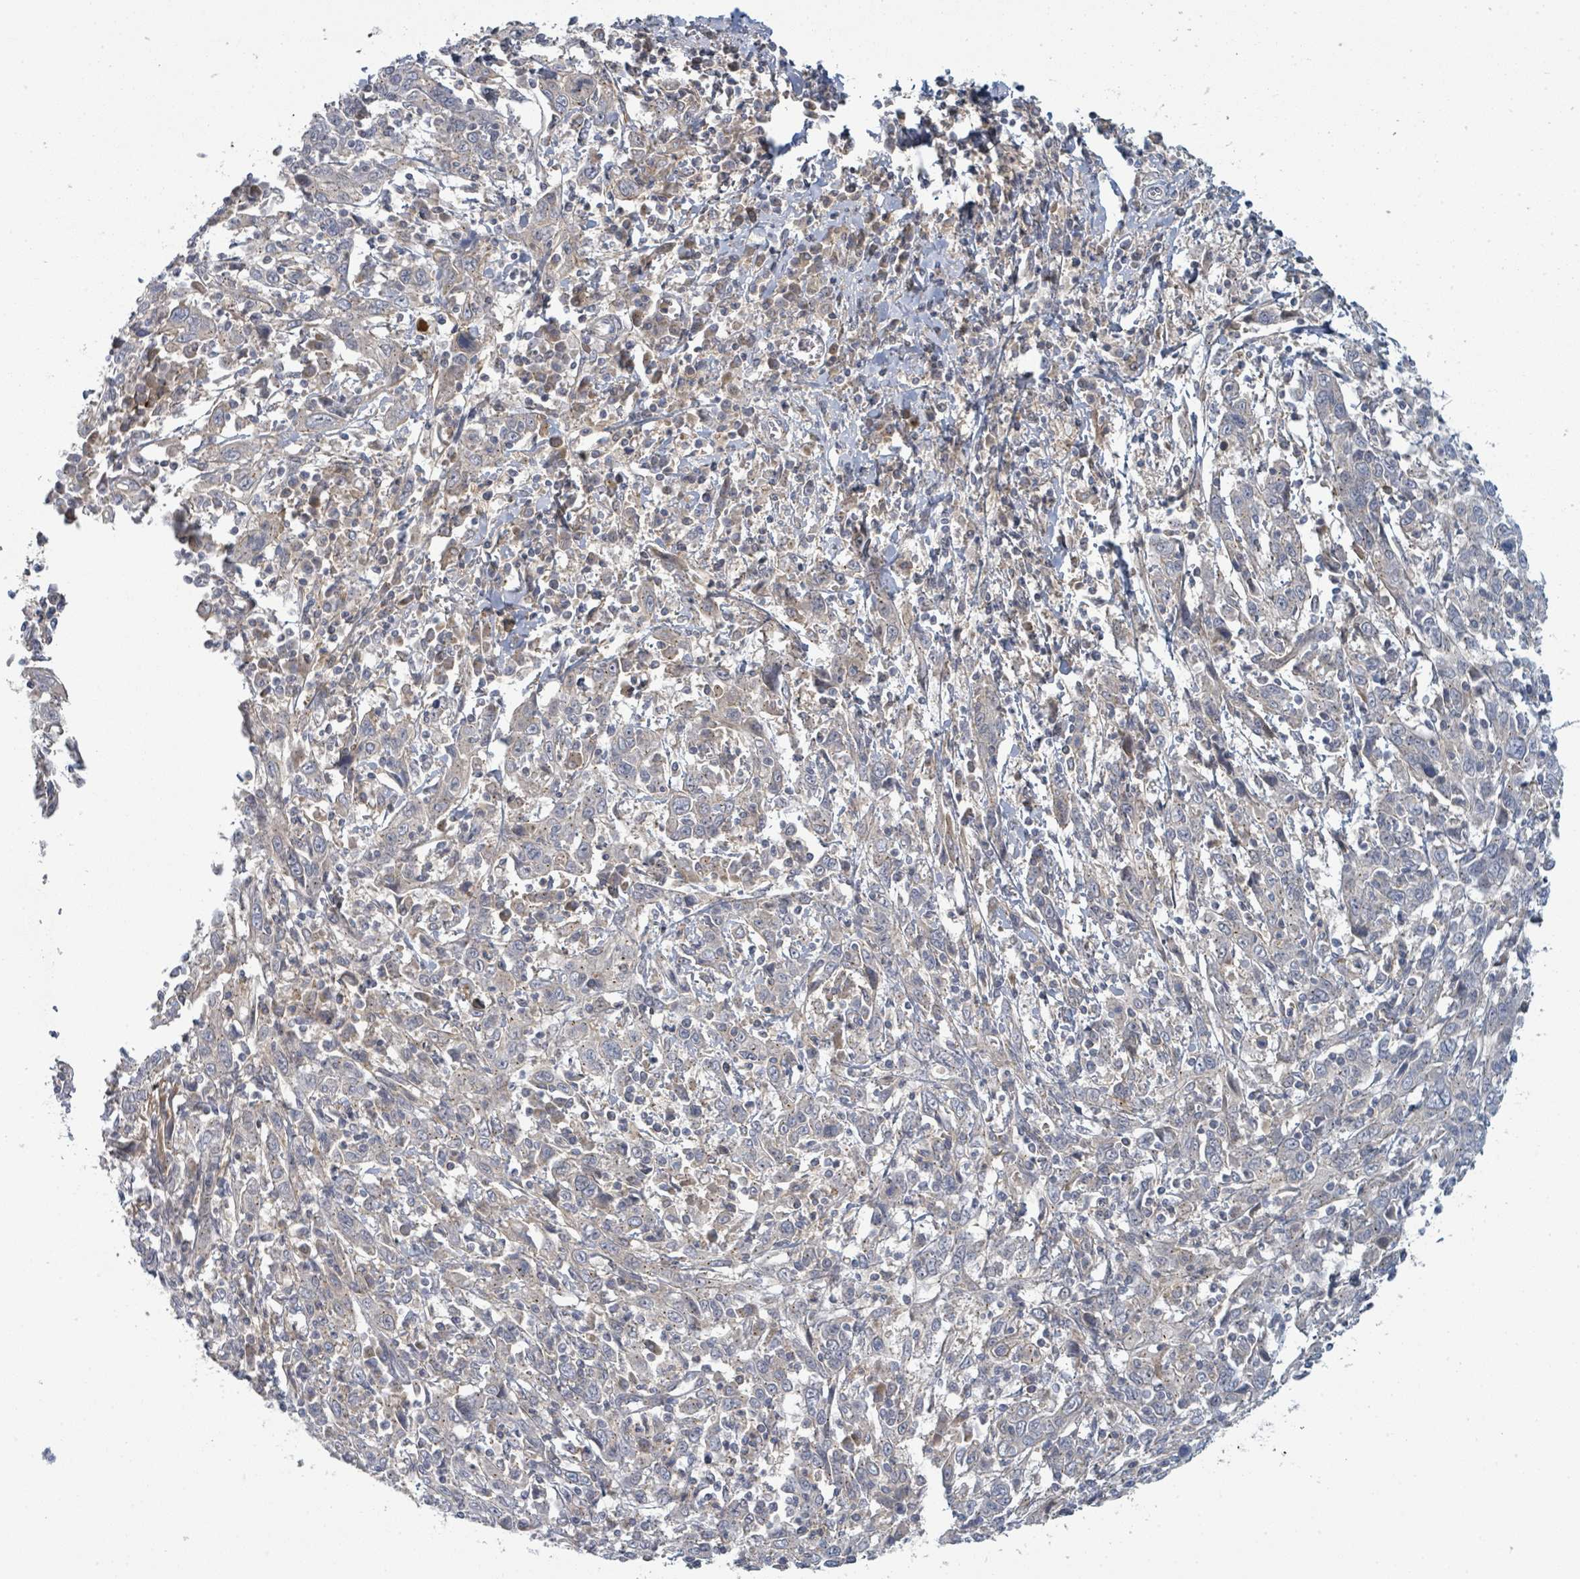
{"staining": {"intensity": "negative", "quantity": "none", "location": "none"}, "tissue": "cervical cancer", "cell_type": "Tumor cells", "image_type": "cancer", "snomed": [{"axis": "morphology", "description": "Squamous cell carcinoma, NOS"}, {"axis": "topography", "description": "Cervix"}], "caption": "Tumor cells show no significant protein expression in cervical cancer (squamous cell carcinoma).", "gene": "COL5A3", "patient": {"sex": "female", "age": 46}}